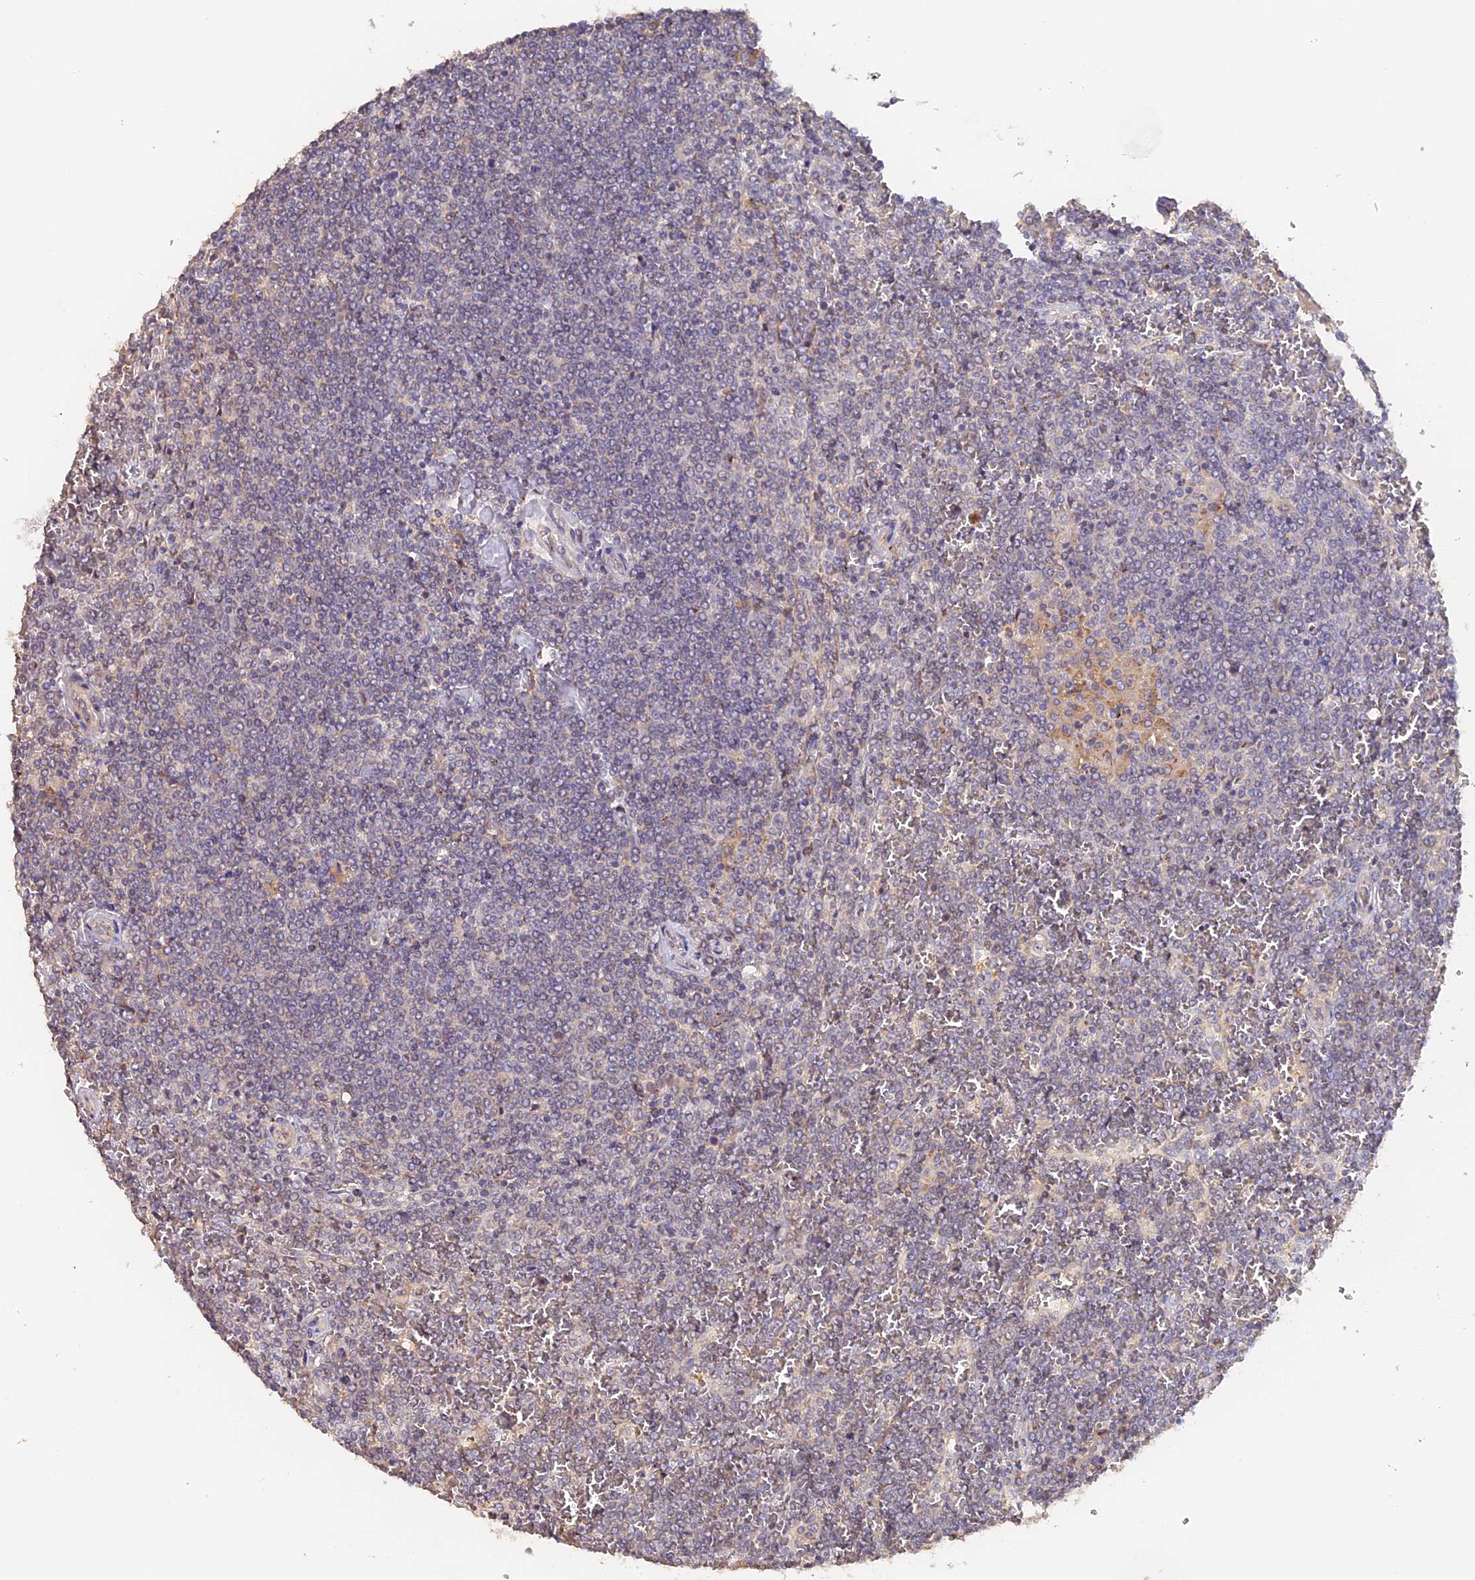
{"staining": {"intensity": "negative", "quantity": "none", "location": "none"}, "tissue": "lymphoma", "cell_type": "Tumor cells", "image_type": "cancer", "snomed": [{"axis": "morphology", "description": "Malignant lymphoma, non-Hodgkin's type, Low grade"}, {"axis": "topography", "description": "Spleen"}], "caption": "The immunohistochemistry (IHC) photomicrograph has no significant staining in tumor cells of low-grade malignant lymphoma, non-Hodgkin's type tissue.", "gene": "TANGO6", "patient": {"sex": "female", "age": 19}}